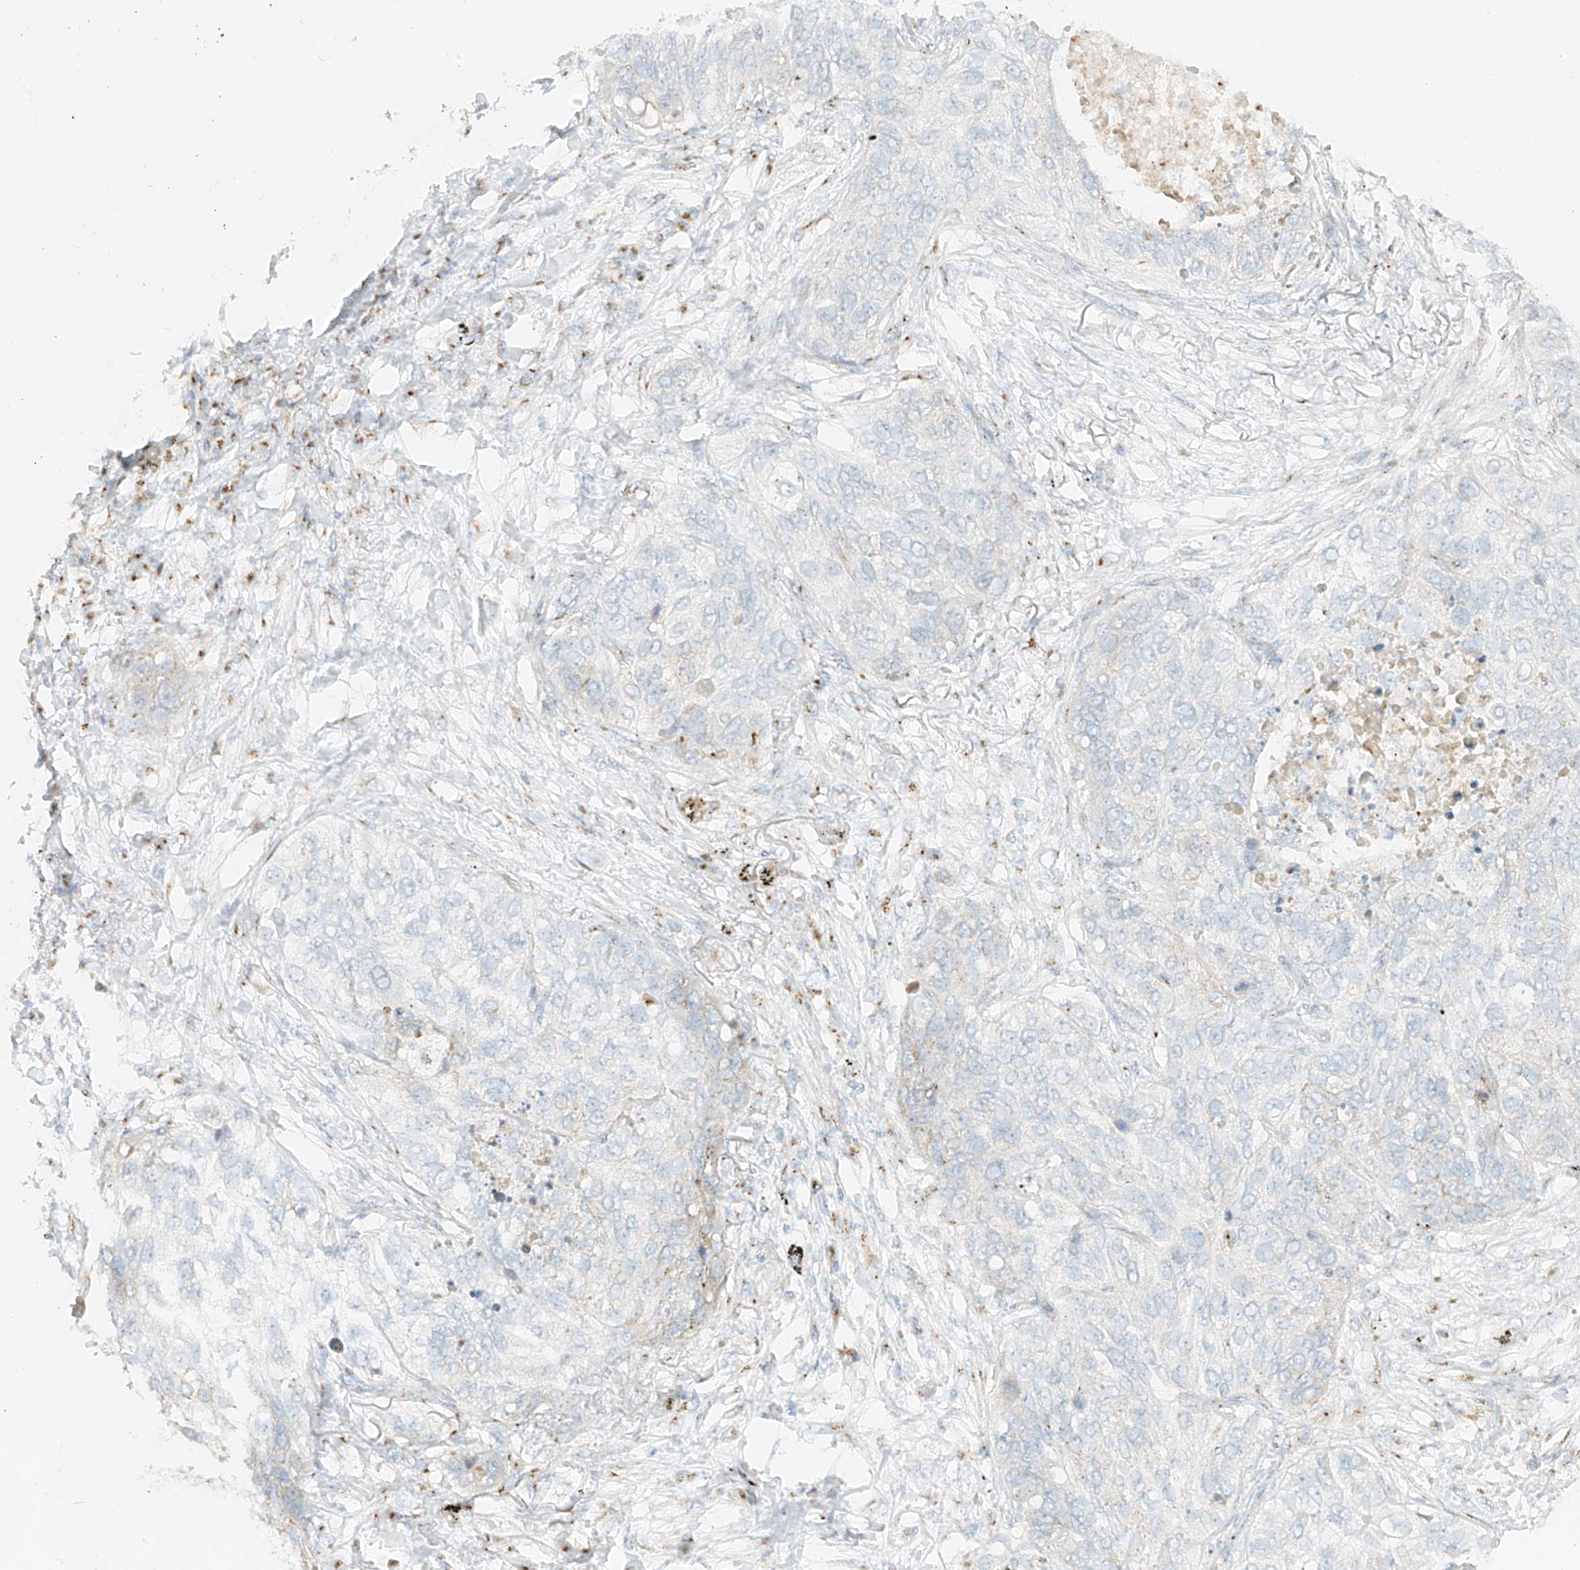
{"staining": {"intensity": "negative", "quantity": "none", "location": "none"}, "tissue": "lung cancer", "cell_type": "Tumor cells", "image_type": "cancer", "snomed": [{"axis": "morphology", "description": "Squamous cell carcinoma, NOS"}, {"axis": "topography", "description": "Lung"}], "caption": "Immunohistochemical staining of human lung cancer shows no significant positivity in tumor cells. (DAB (3,3'-diaminobenzidine) immunohistochemistry with hematoxylin counter stain).", "gene": "TMEM87B", "patient": {"sex": "female", "age": 63}}